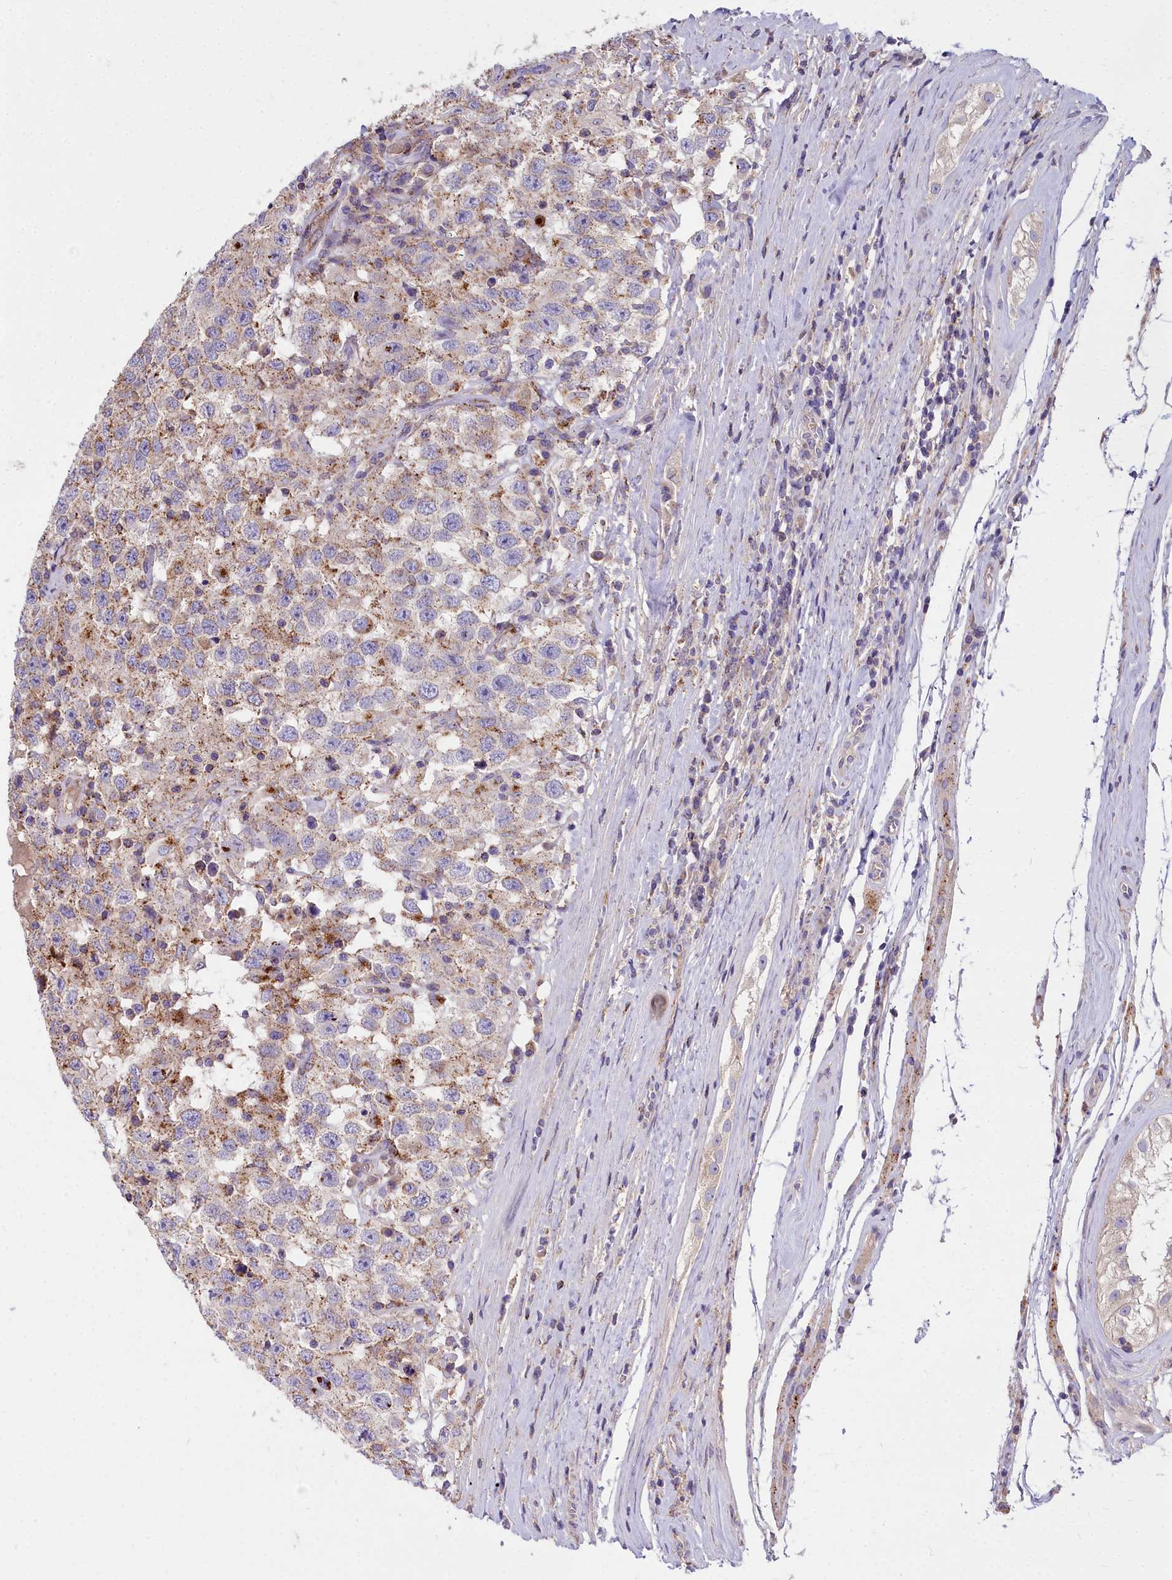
{"staining": {"intensity": "moderate", "quantity": "25%-75%", "location": "cytoplasmic/membranous"}, "tissue": "testis cancer", "cell_type": "Tumor cells", "image_type": "cancer", "snomed": [{"axis": "morphology", "description": "Seminoma, NOS"}, {"axis": "topography", "description": "Testis"}], "caption": "Tumor cells exhibit medium levels of moderate cytoplasmic/membranous expression in about 25%-75% of cells in testis cancer (seminoma).", "gene": "FRMPD1", "patient": {"sex": "male", "age": 41}}